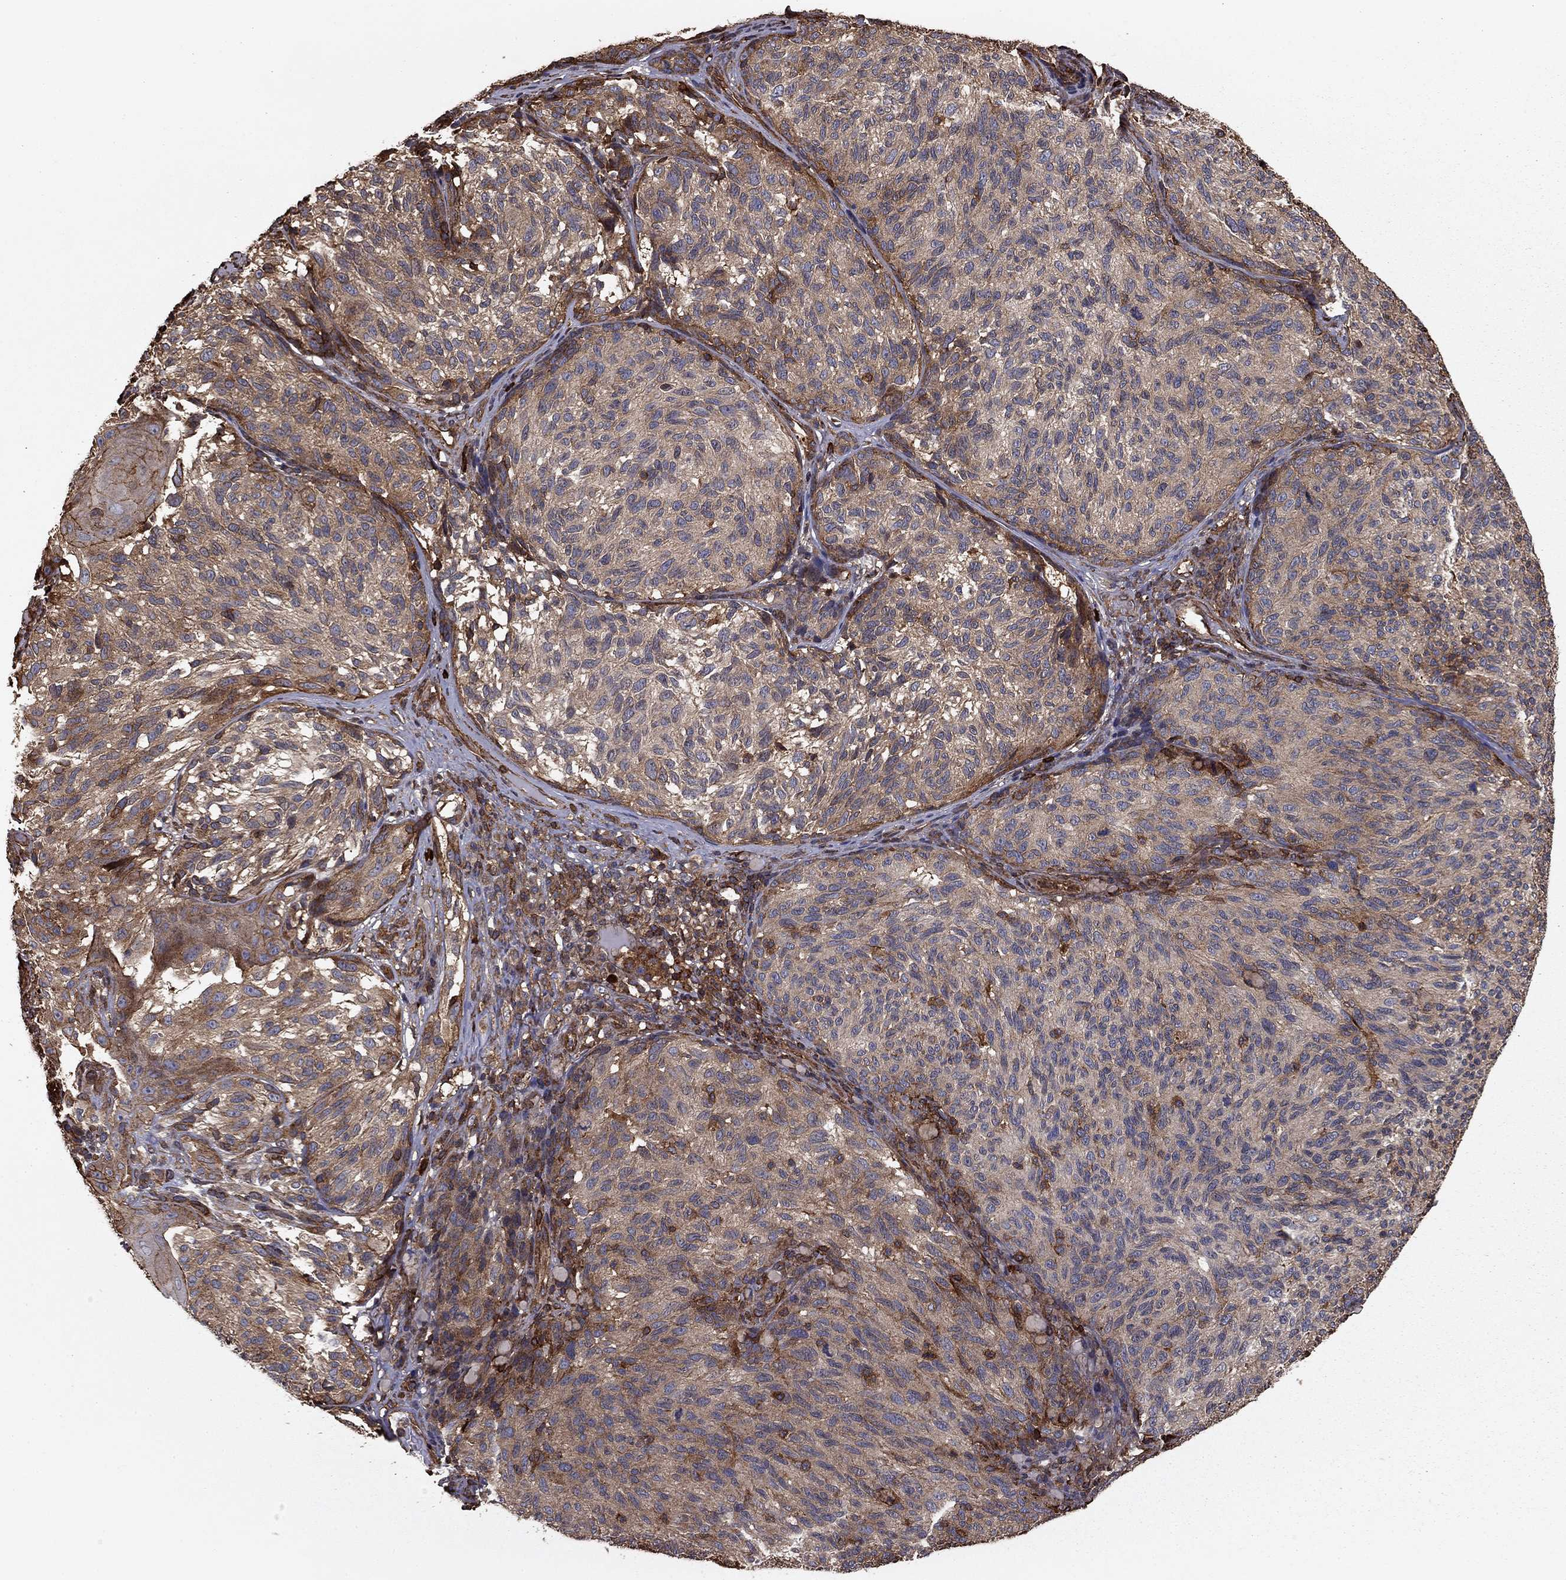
{"staining": {"intensity": "weak", "quantity": "<25%", "location": "cytoplasmic/membranous"}, "tissue": "melanoma", "cell_type": "Tumor cells", "image_type": "cancer", "snomed": [{"axis": "morphology", "description": "Malignant melanoma, NOS"}, {"axis": "topography", "description": "Skin"}], "caption": "The micrograph exhibits no staining of tumor cells in melanoma. (Brightfield microscopy of DAB (3,3'-diaminobenzidine) immunohistochemistry at high magnification).", "gene": "HABP4", "patient": {"sex": "female", "age": 73}}